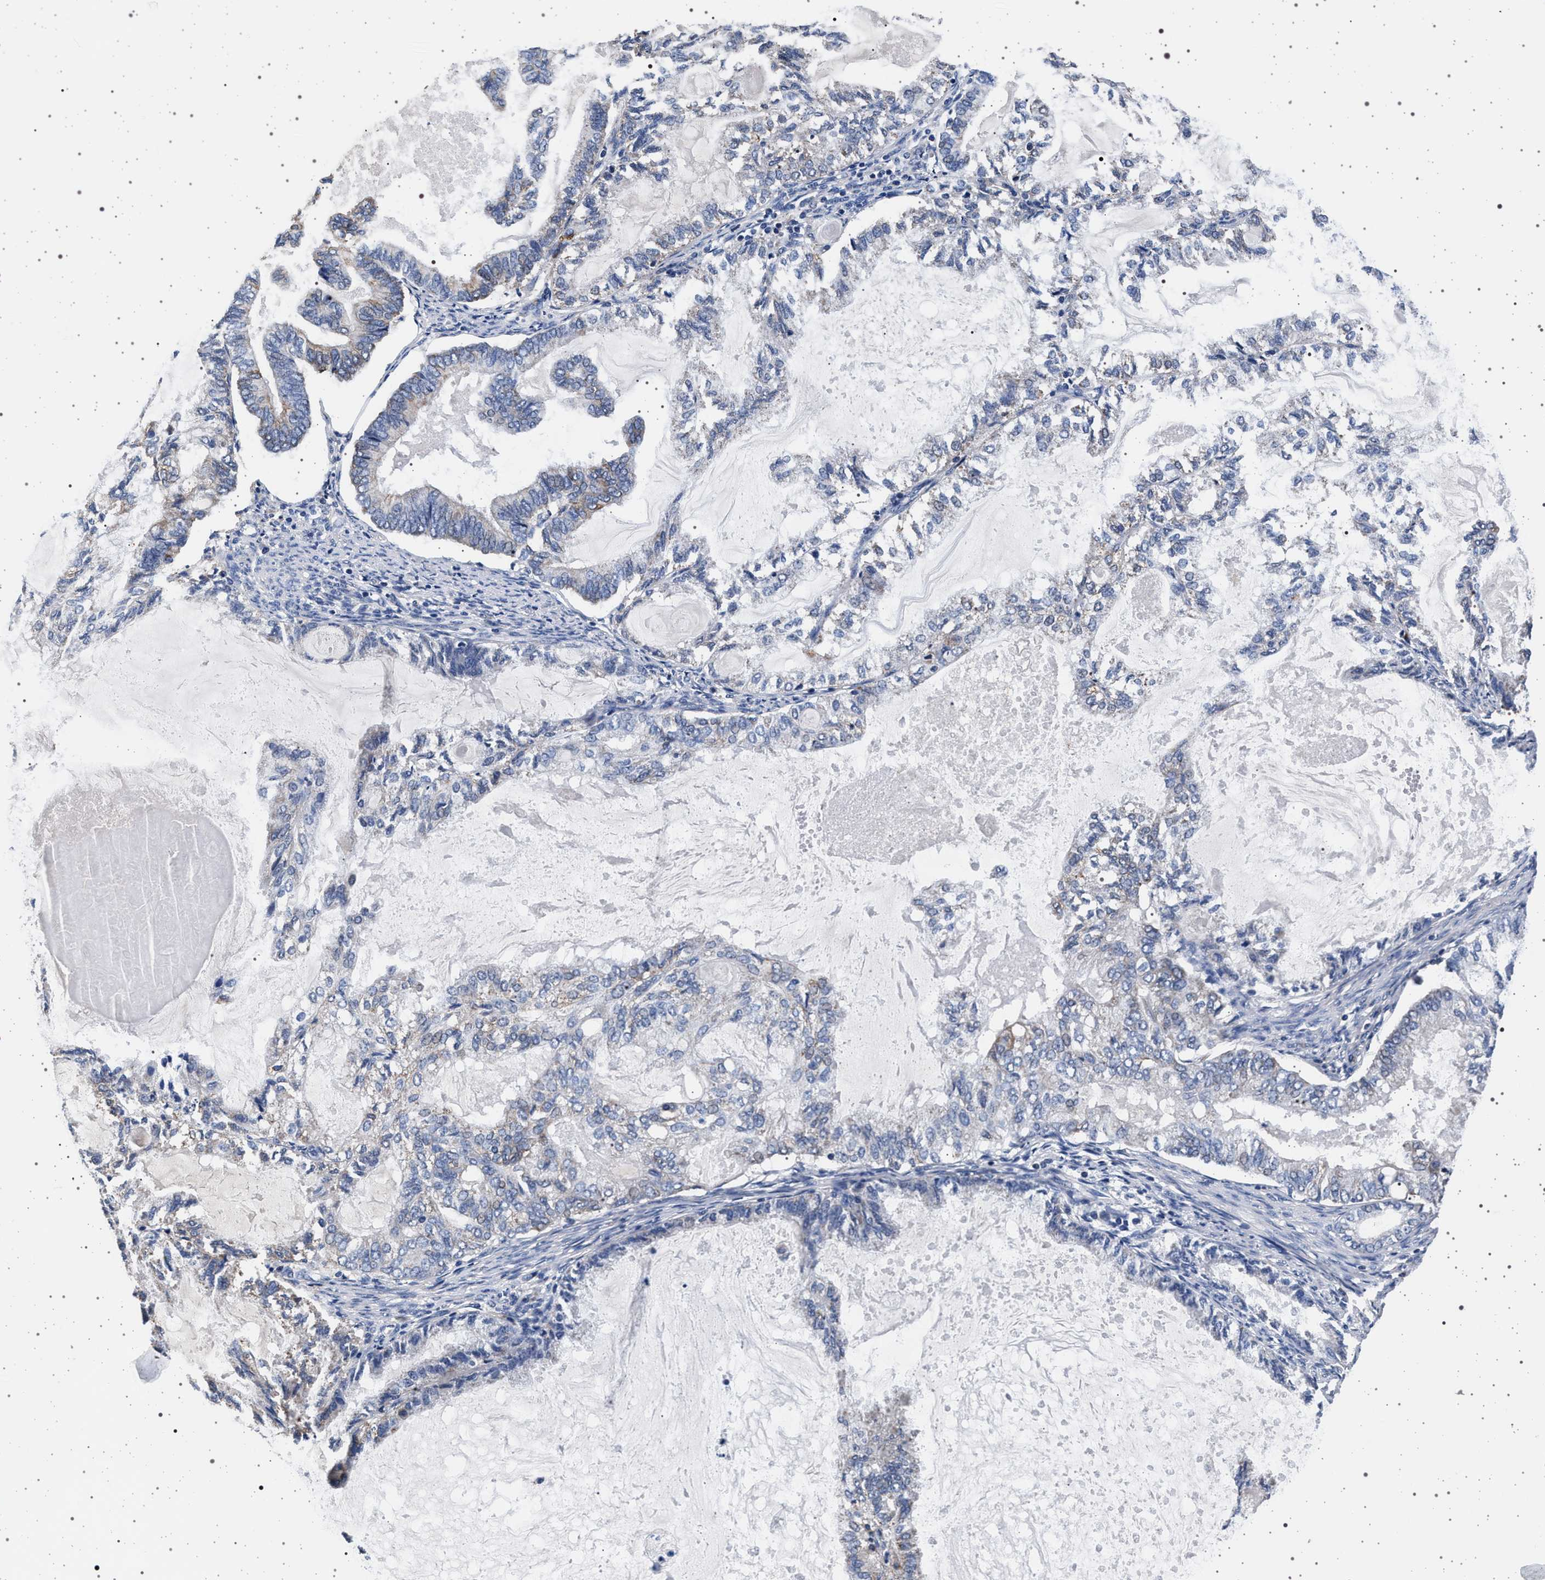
{"staining": {"intensity": "weak", "quantity": "<25%", "location": "cytoplasmic/membranous"}, "tissue": "endometrial cancer", "cell_type": "Tumor cells", "image_type": "cancer", "snomed": [{"axis": "morphology", "description": "Adenocarcinoma, NOS"}, {"axis": "topography", "description": "Endometrium"}], "caption": "The image displays no significant positivity in tumor cells of endometrial adenocarcinoma. Nuclei are stained in blue.", "gene": "MAP3K2", "patient": {"sex": "female", "age": 86}}